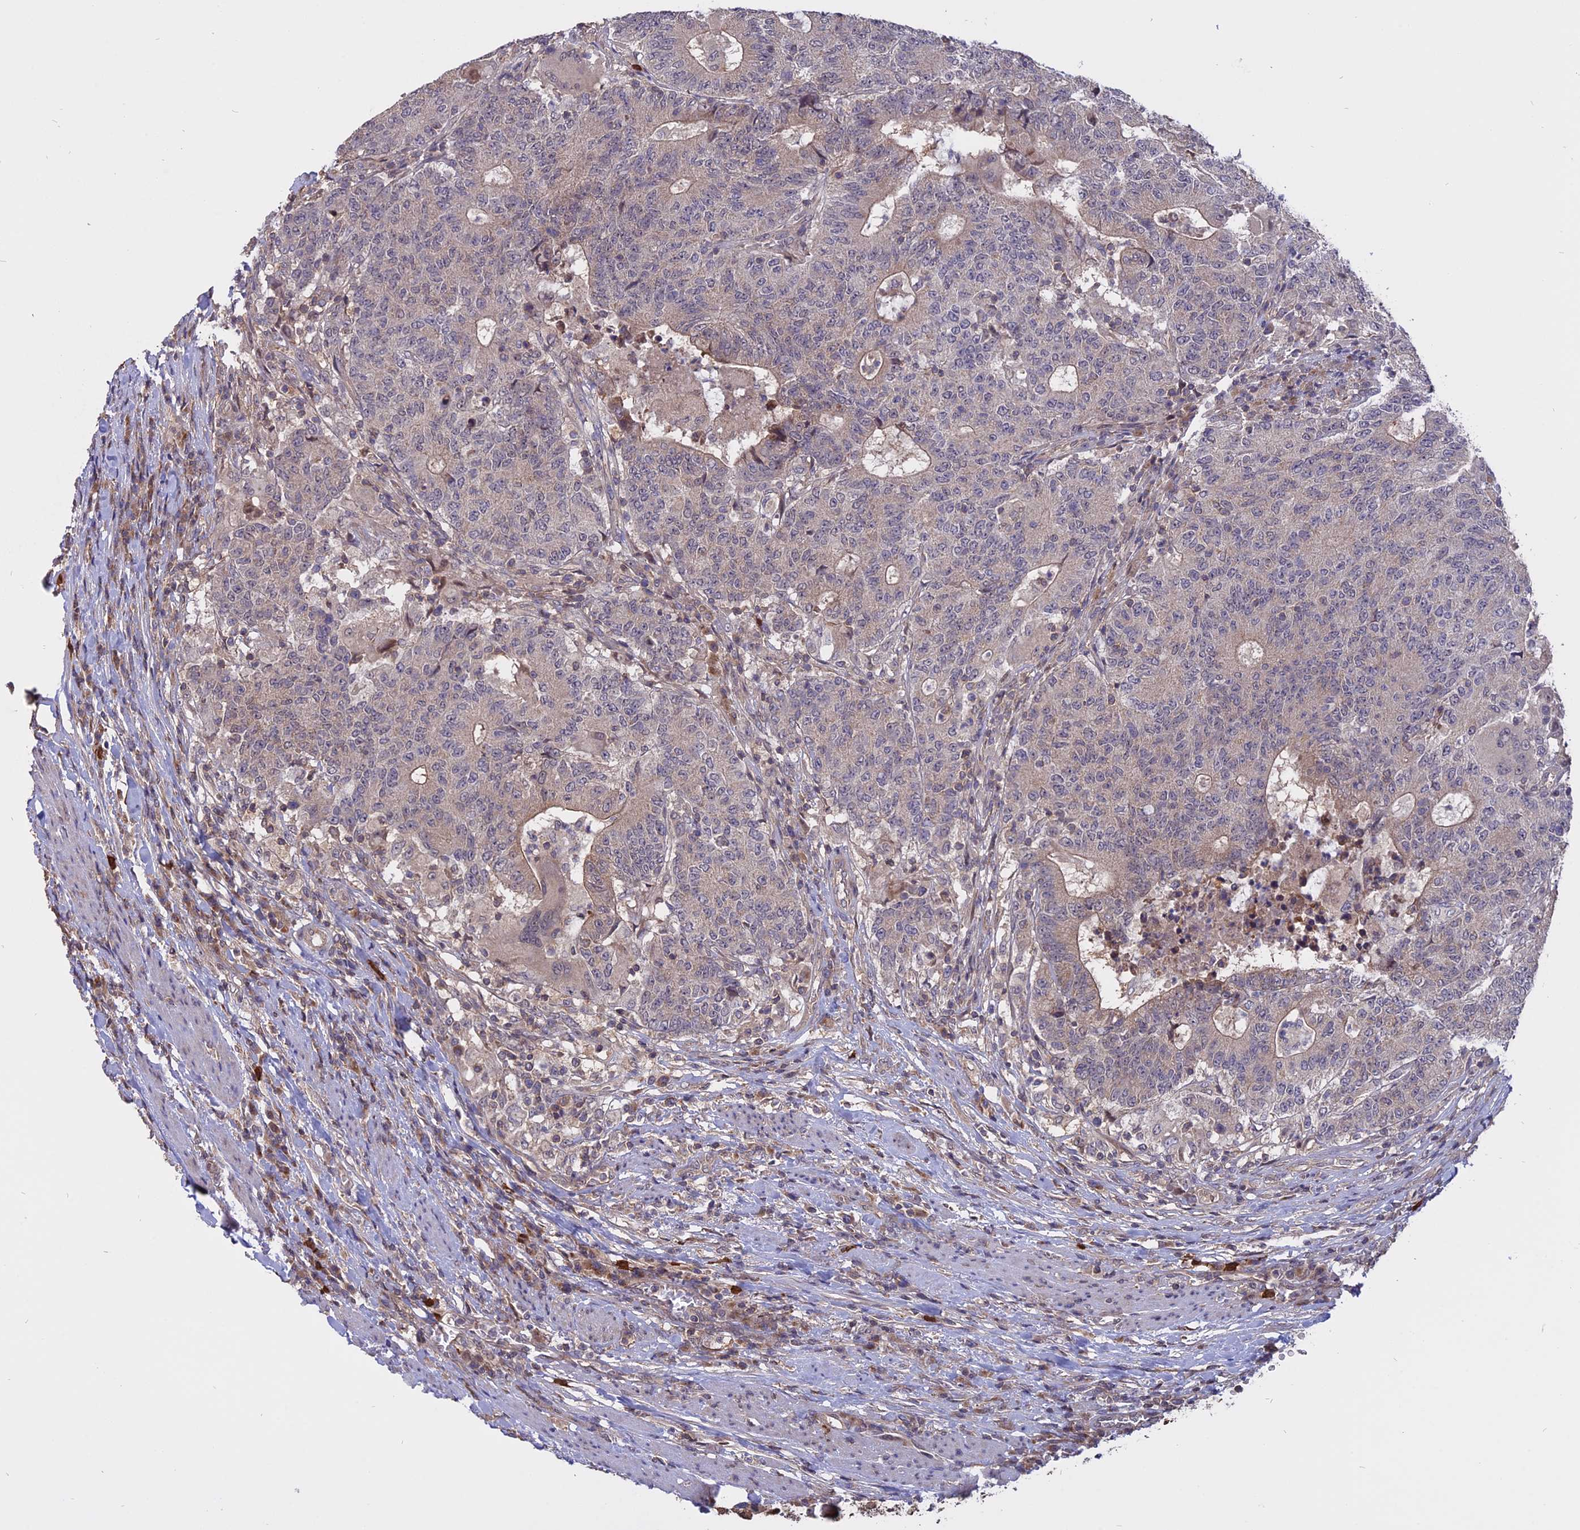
{"staining": {"intensity": "negative", "quantity": "none", "location": "none"}, "tissue": "colorectal cancer", "cell_type": "Tumor cells", "image_type": "cancer", "snomed": [{"axis": "morphology", "description": "Adenocarcinoma, NOS"}, {"axis": "topography", "description": "Colon"}], "caption": "The image demonstrates no staining of tumor cells in adenocarcinoma (colorectal). The staining is performed using DAB brown chromogen with nuclei counter-stained in using hematoxylin.", "gene": "CARMIL2", "patient": {"sex": "female", "age": 75}}